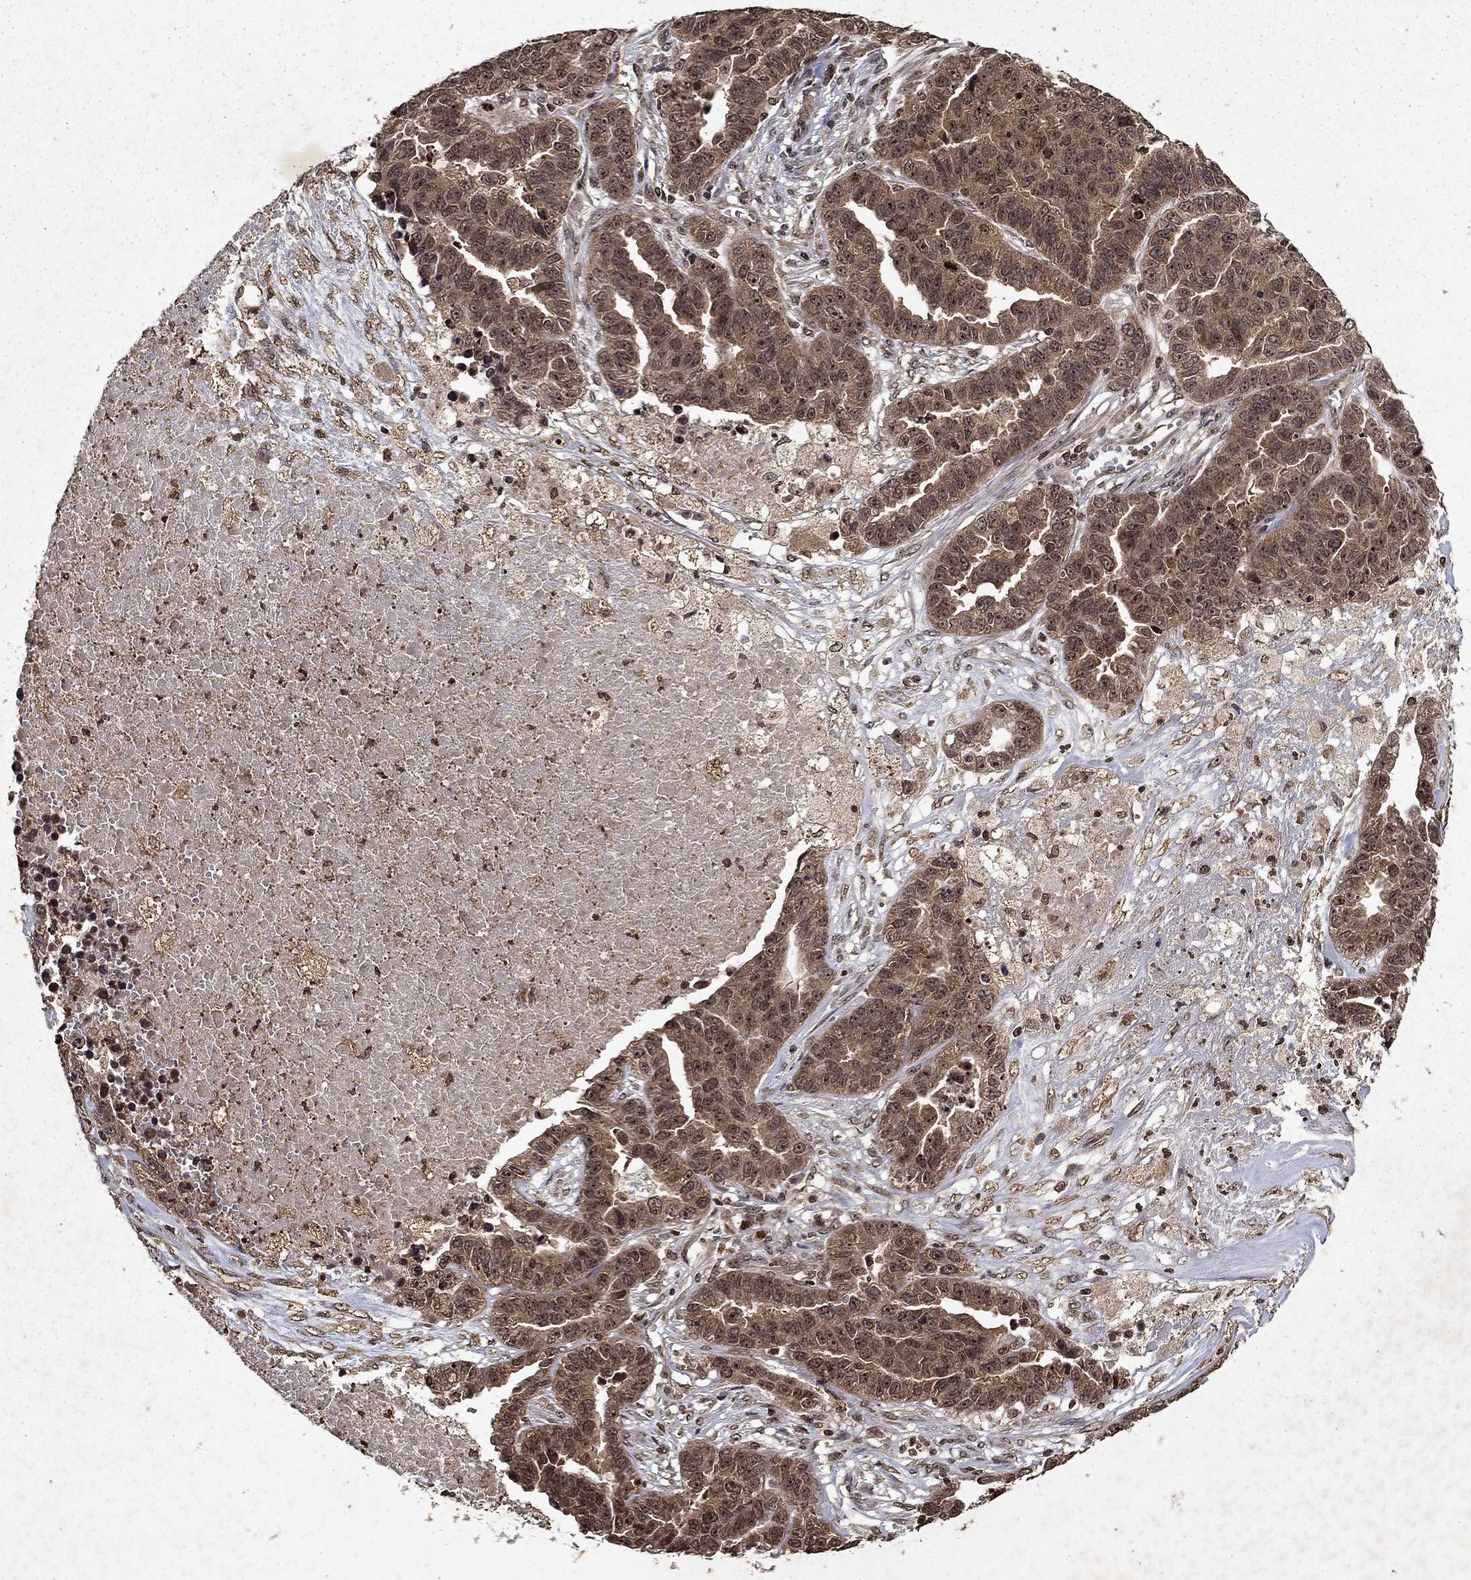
{"staining": {"intensity": "moderate", "quantity": ">75%", "location": "cytoplasmic/membranous"}, "tissue": "ovarian cancer", "cell_type": "Tumor cells", "image_type": "cancer", "snomed": [{"axis": "morphology", "description": "Cystadenocarcinoma, serous, NOS"}, {"axis": "topography", "description": "Ovary"}], "caption": "Ovarian cancer (serous cystadenocarcinoma) stained with a protein marker demonstrates moderate staining in tumor cells.", "gene": "PIN4", "patient": {"sex": "female", "age": 87}}